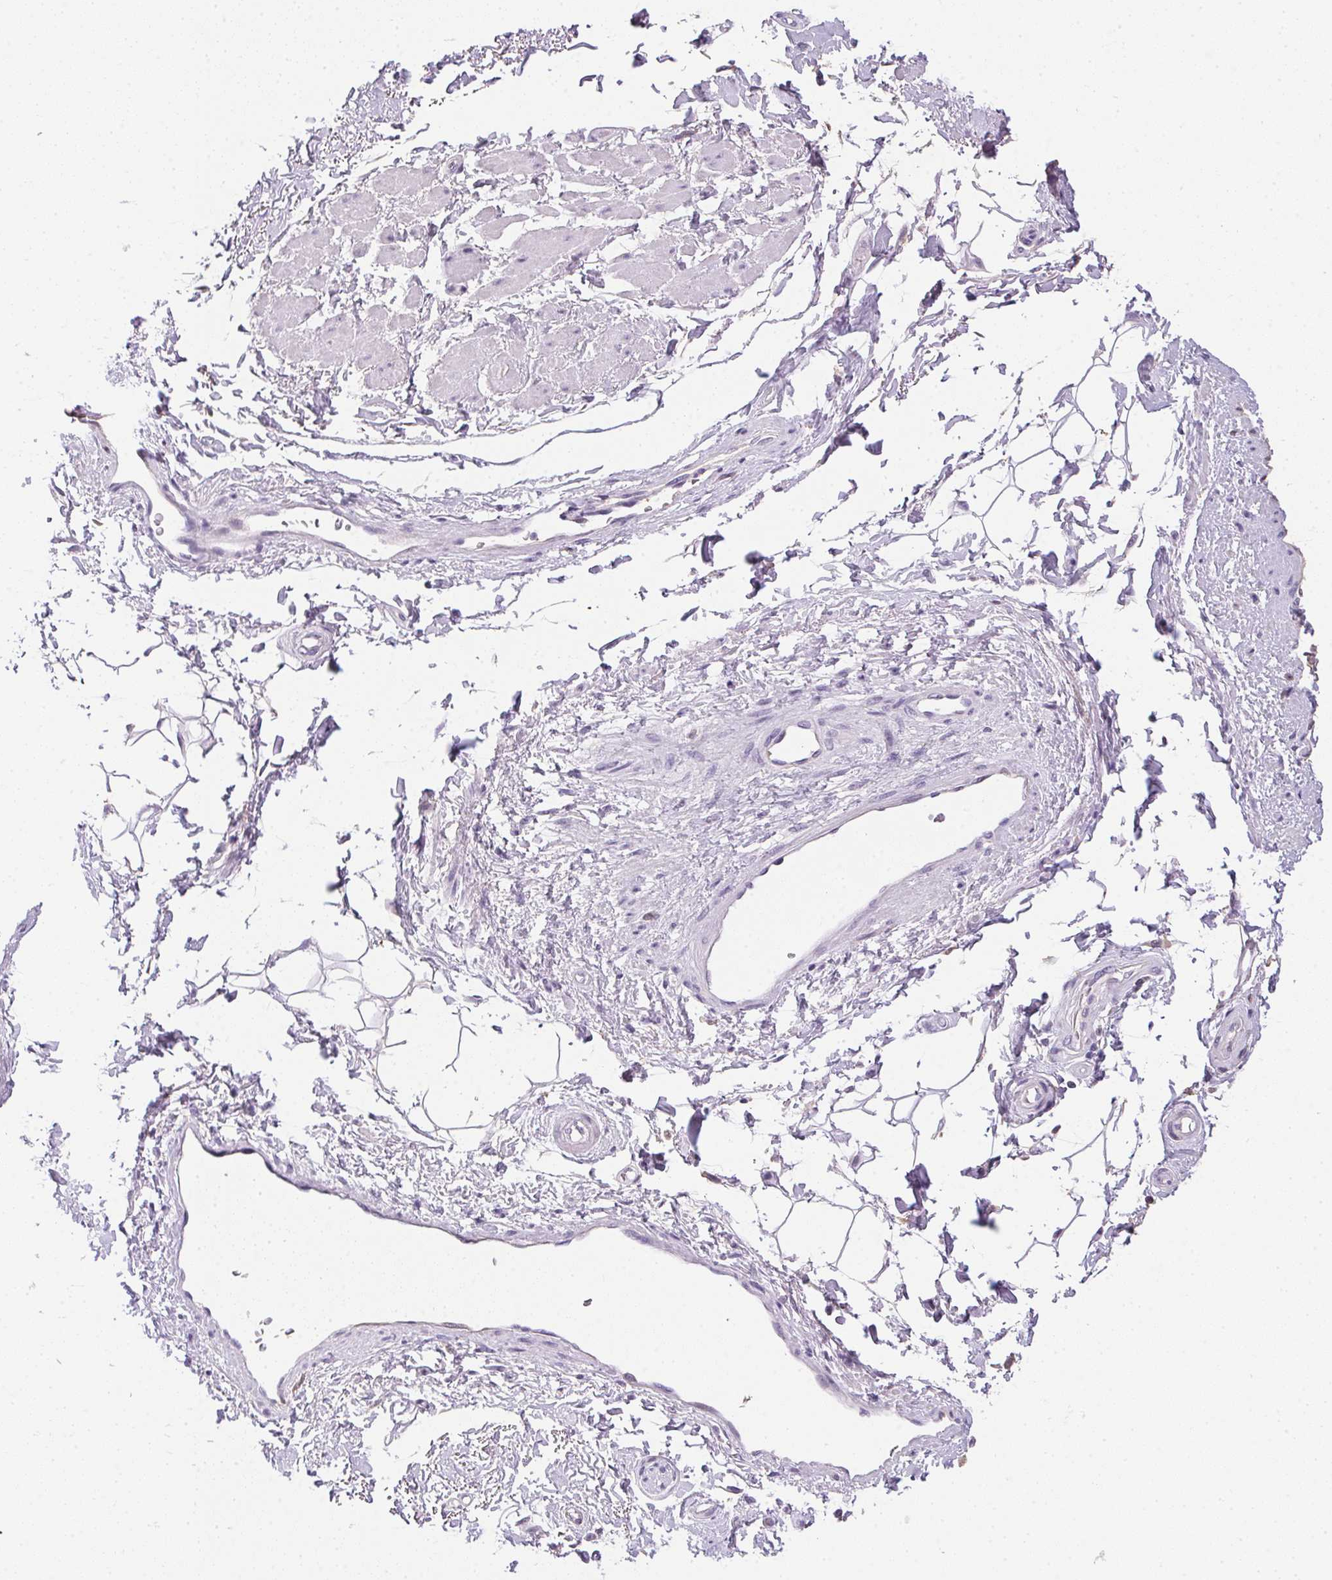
{"staining": {"intensity": "negative", "quantity": "none", "location": "none"}, "tissue": "adipose tissue", "cell_type": "Adipocytes", "image_type": "normal", "snomed": [{"axis": "morphology", "description": "Normal tissue, NOS"}, {"axis": "topography", "description": "Anal"}, {"axis": "topography", "description": "Peripheral nerve tissue"}], "caption": "There is no significant expression in adipocytes of adipose tissue. (DAB IHC visualized using brightfield microscopy, high magnification).", "gene": "PRL", "patient": {"sex": "male", "age": 51}}